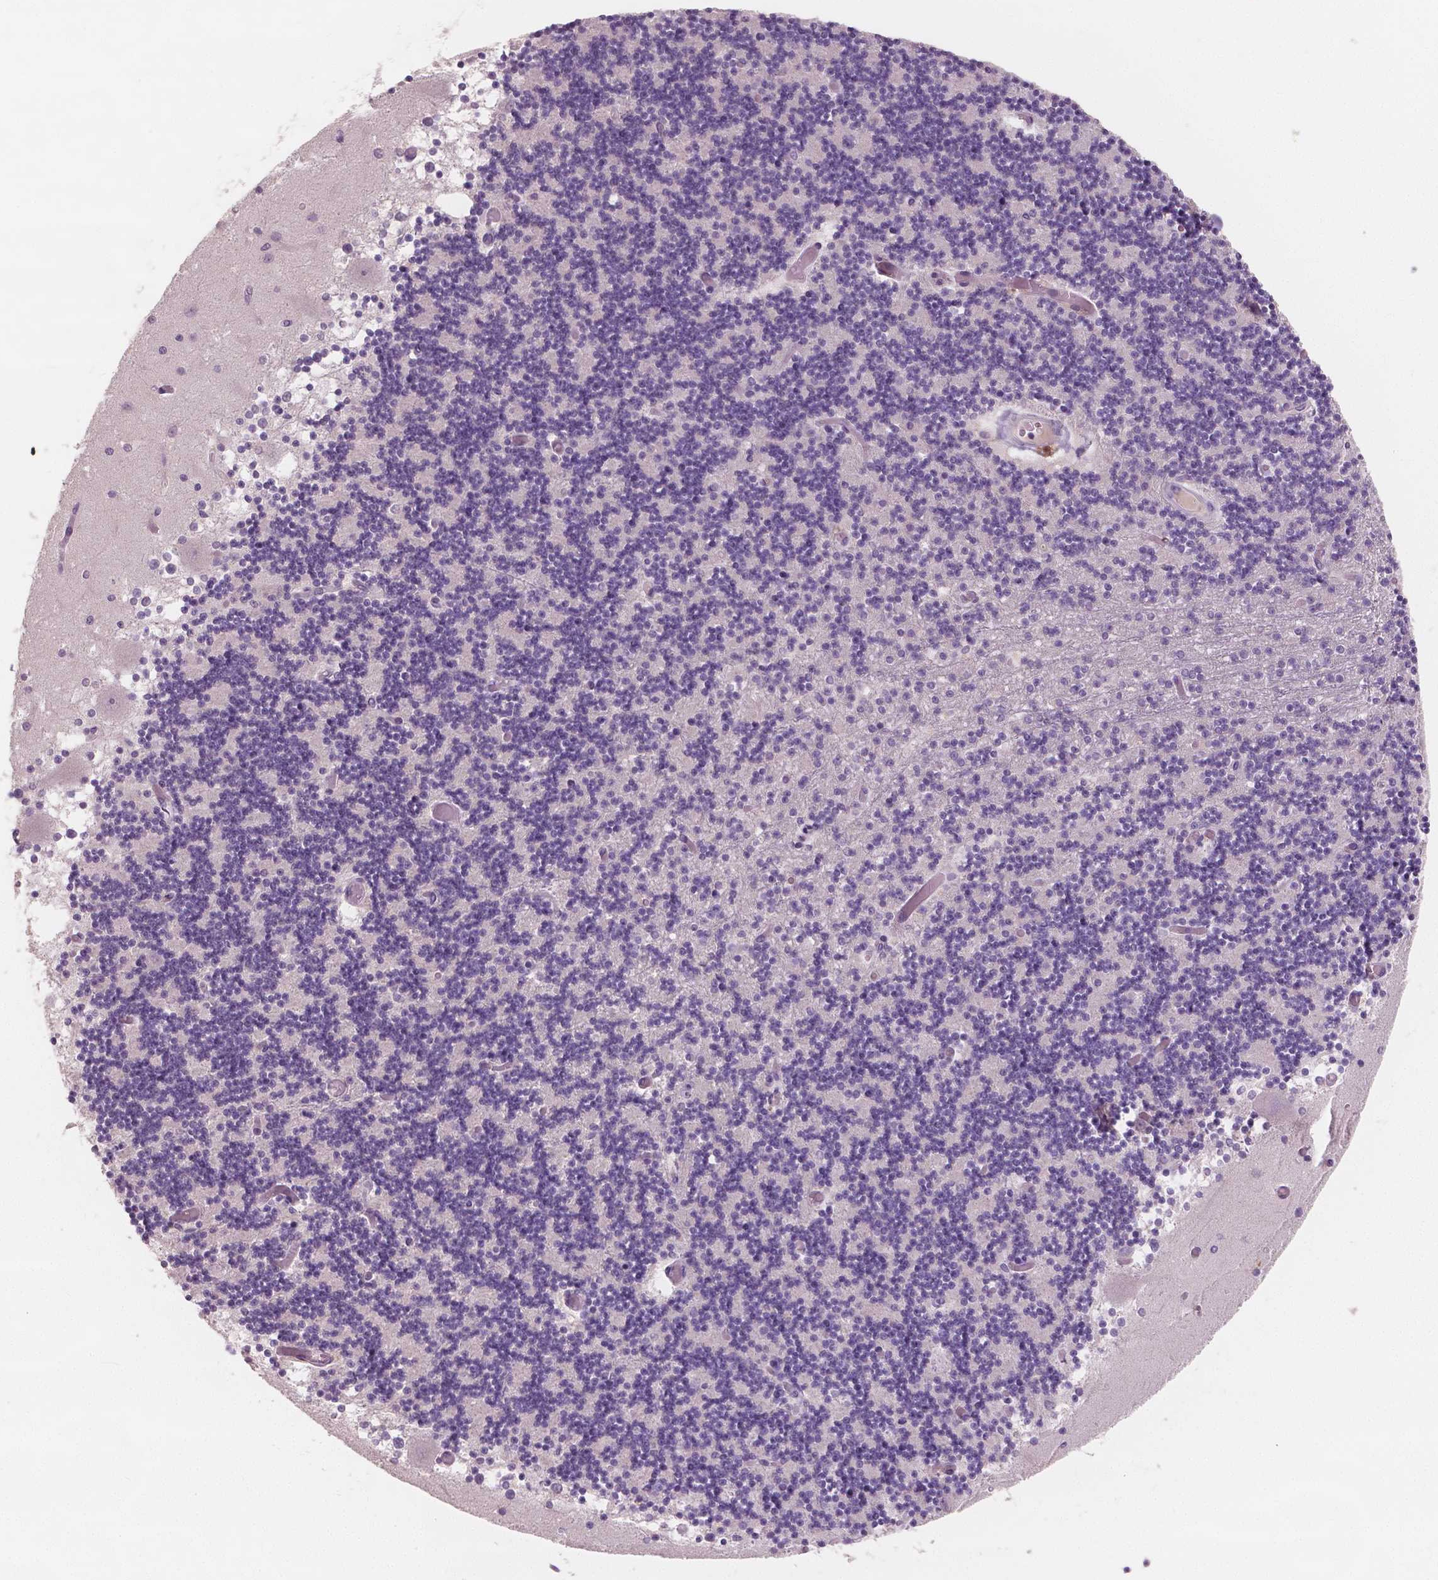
{"staining": {"intensity": "negative", "quantity": "none", "location": "none"}, "tissue": "cerebellum", "cell_type": "Cells in granular layer", "image_type": "normal", "snomed": [{"axis": "morphology", "description": "Normal tissue, NOS"}, {"axis": "topography", "description": "Cerebellum"}], "caption": "Benign cerebellum was stained to show a protein in brown. There is no significant expression in cells in granular layer. (Brightfield microscopy of DAB (3,3'-diaminobenzidine) immunohistochemistry (IHC) at high magnification).", "gene": "APOA4", "patient": {"sex": "female", "age": 28}}